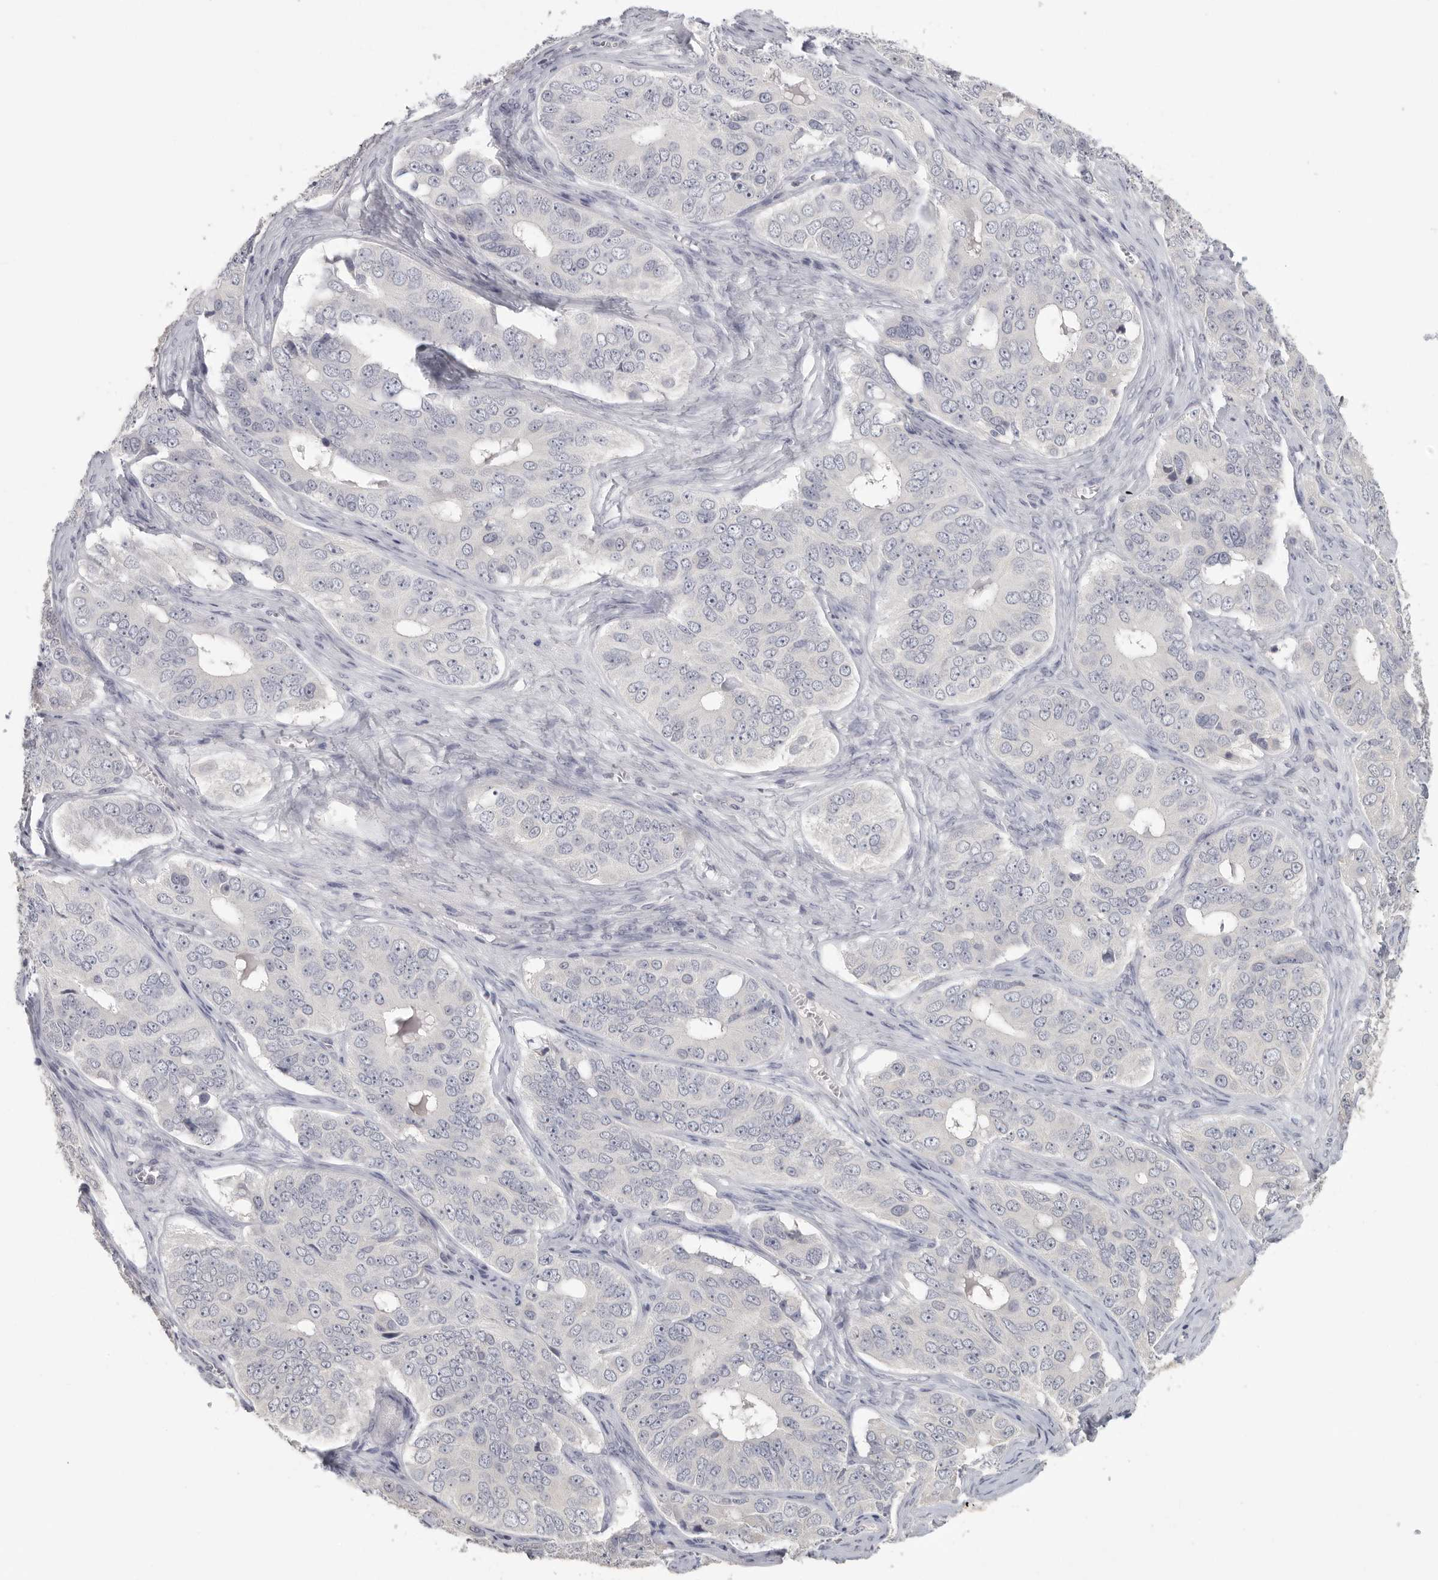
{"staining": {"intensity": "negative", "quantity": "none", "location": "none"}, "tissue": "ovarian cancer", "cell_type": "Tumor cells", "image_type": "cancer", "snomed": [{"axis": "morphology", "description": "Carcinoma, endometroid"}, {"axis": "topography", "description": "Ovary"}], "caption": "High magnification brightfield microscopy of ovarian endometroid carcinoma stained with DAB (3,3'-diaminobenzidine) (brown) and counterstained with hematoxylin (blue): tumor cells show no significant positivity.", "gene": "DNAJC11", "patient": {"sex": "female", "age": 51}}